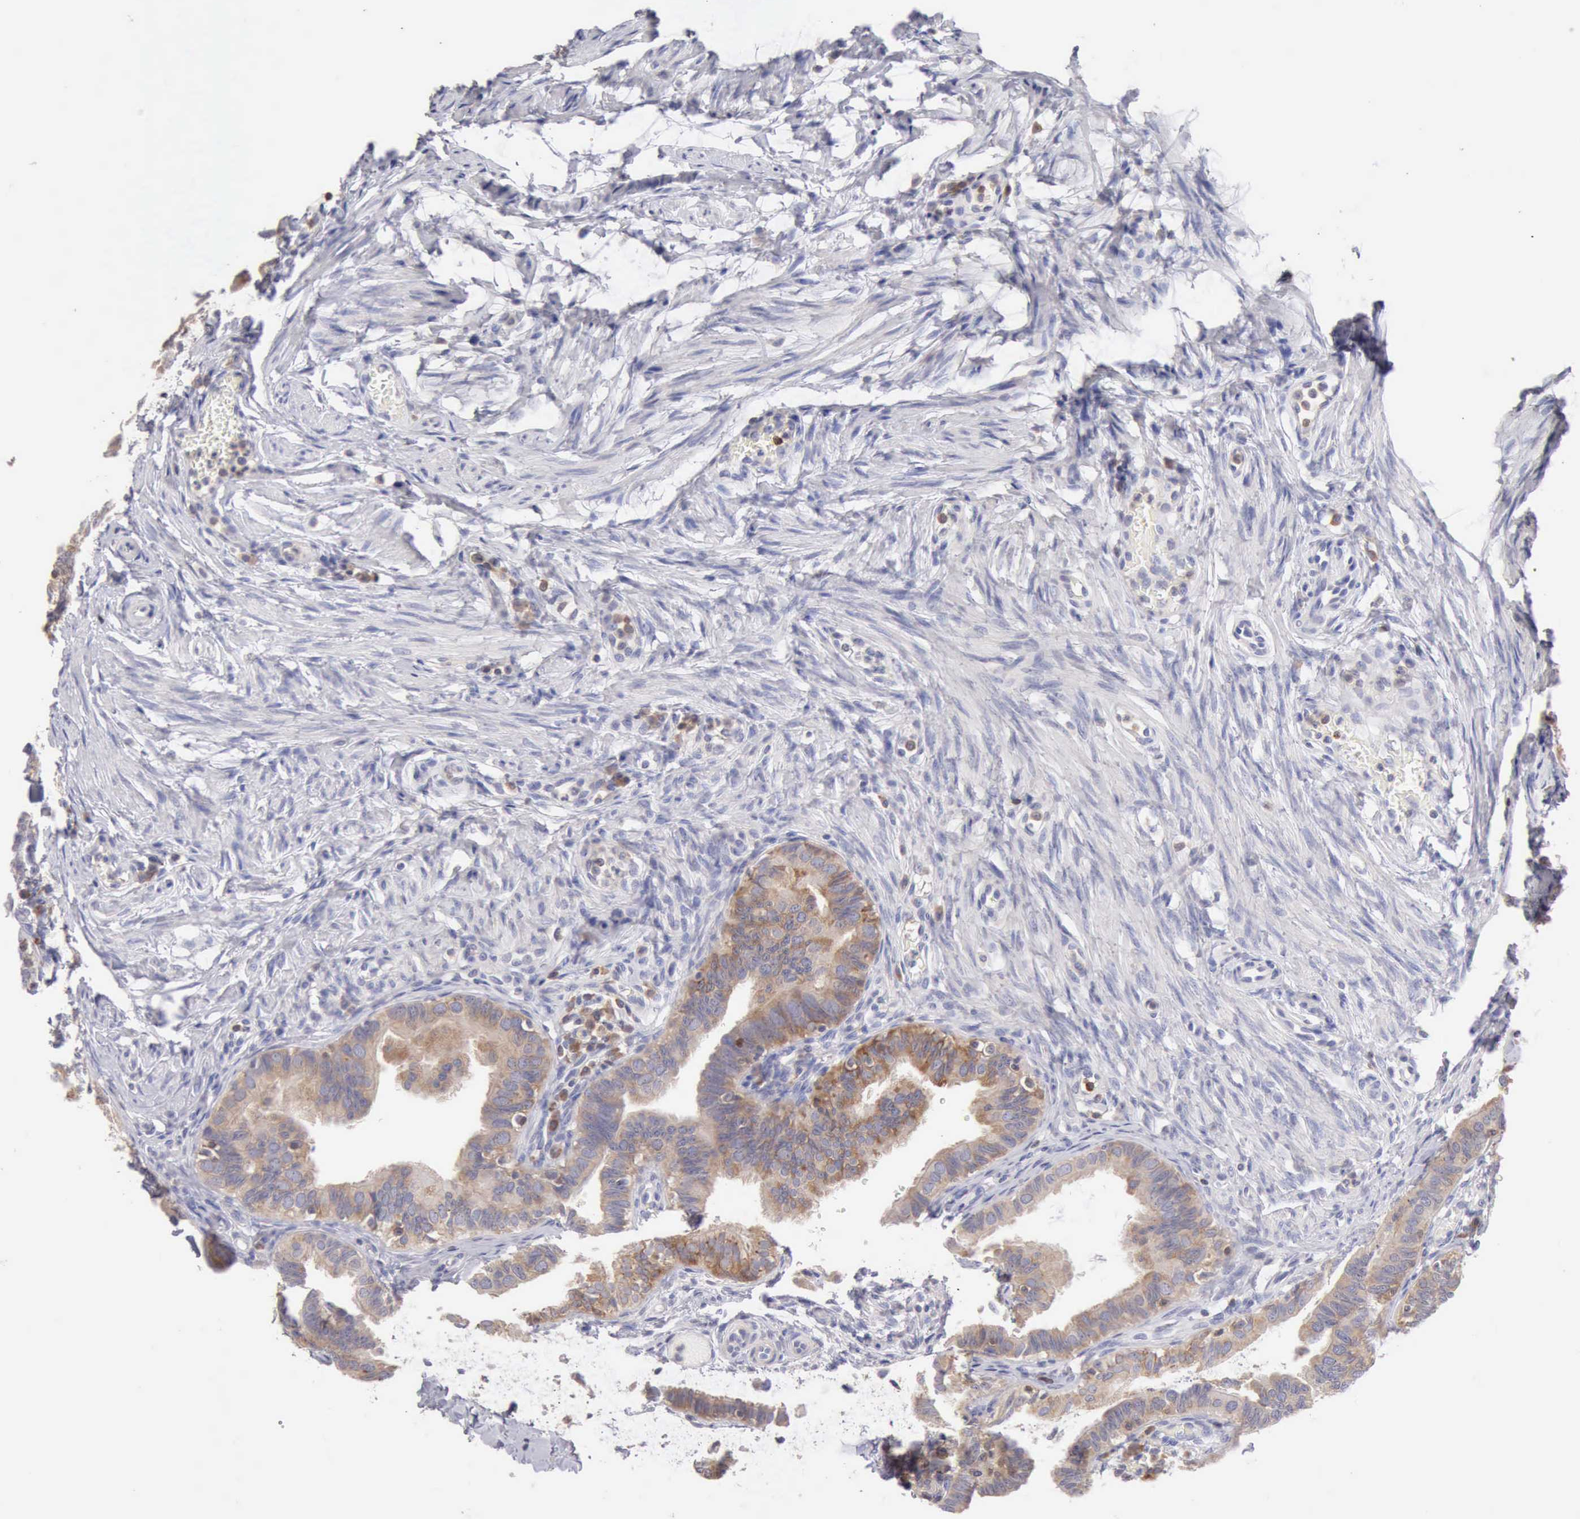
{"staining": {"intensity": "moderate", "quantity": ">75%", "location": "cytoplasmic/membranous"}, "tissue": "fallopian tube", "cell_type": "Glandular cells", "image_type": "normal", "snomed": [{"axis": "morphology", "description": "Normal tissue, NOS"}, {"axis": "topography", "description": "Fallopian tube"}, {"axis": "topography", "description": "Ovary"}], "caption": "Protein staining reveals moderate cytoplasmic/membranous expression in approximately >75% of glandular cells in unremarkable fallopian tube.", "gene": "SASH3", "patient": {"sex": "female", "age": 51}}